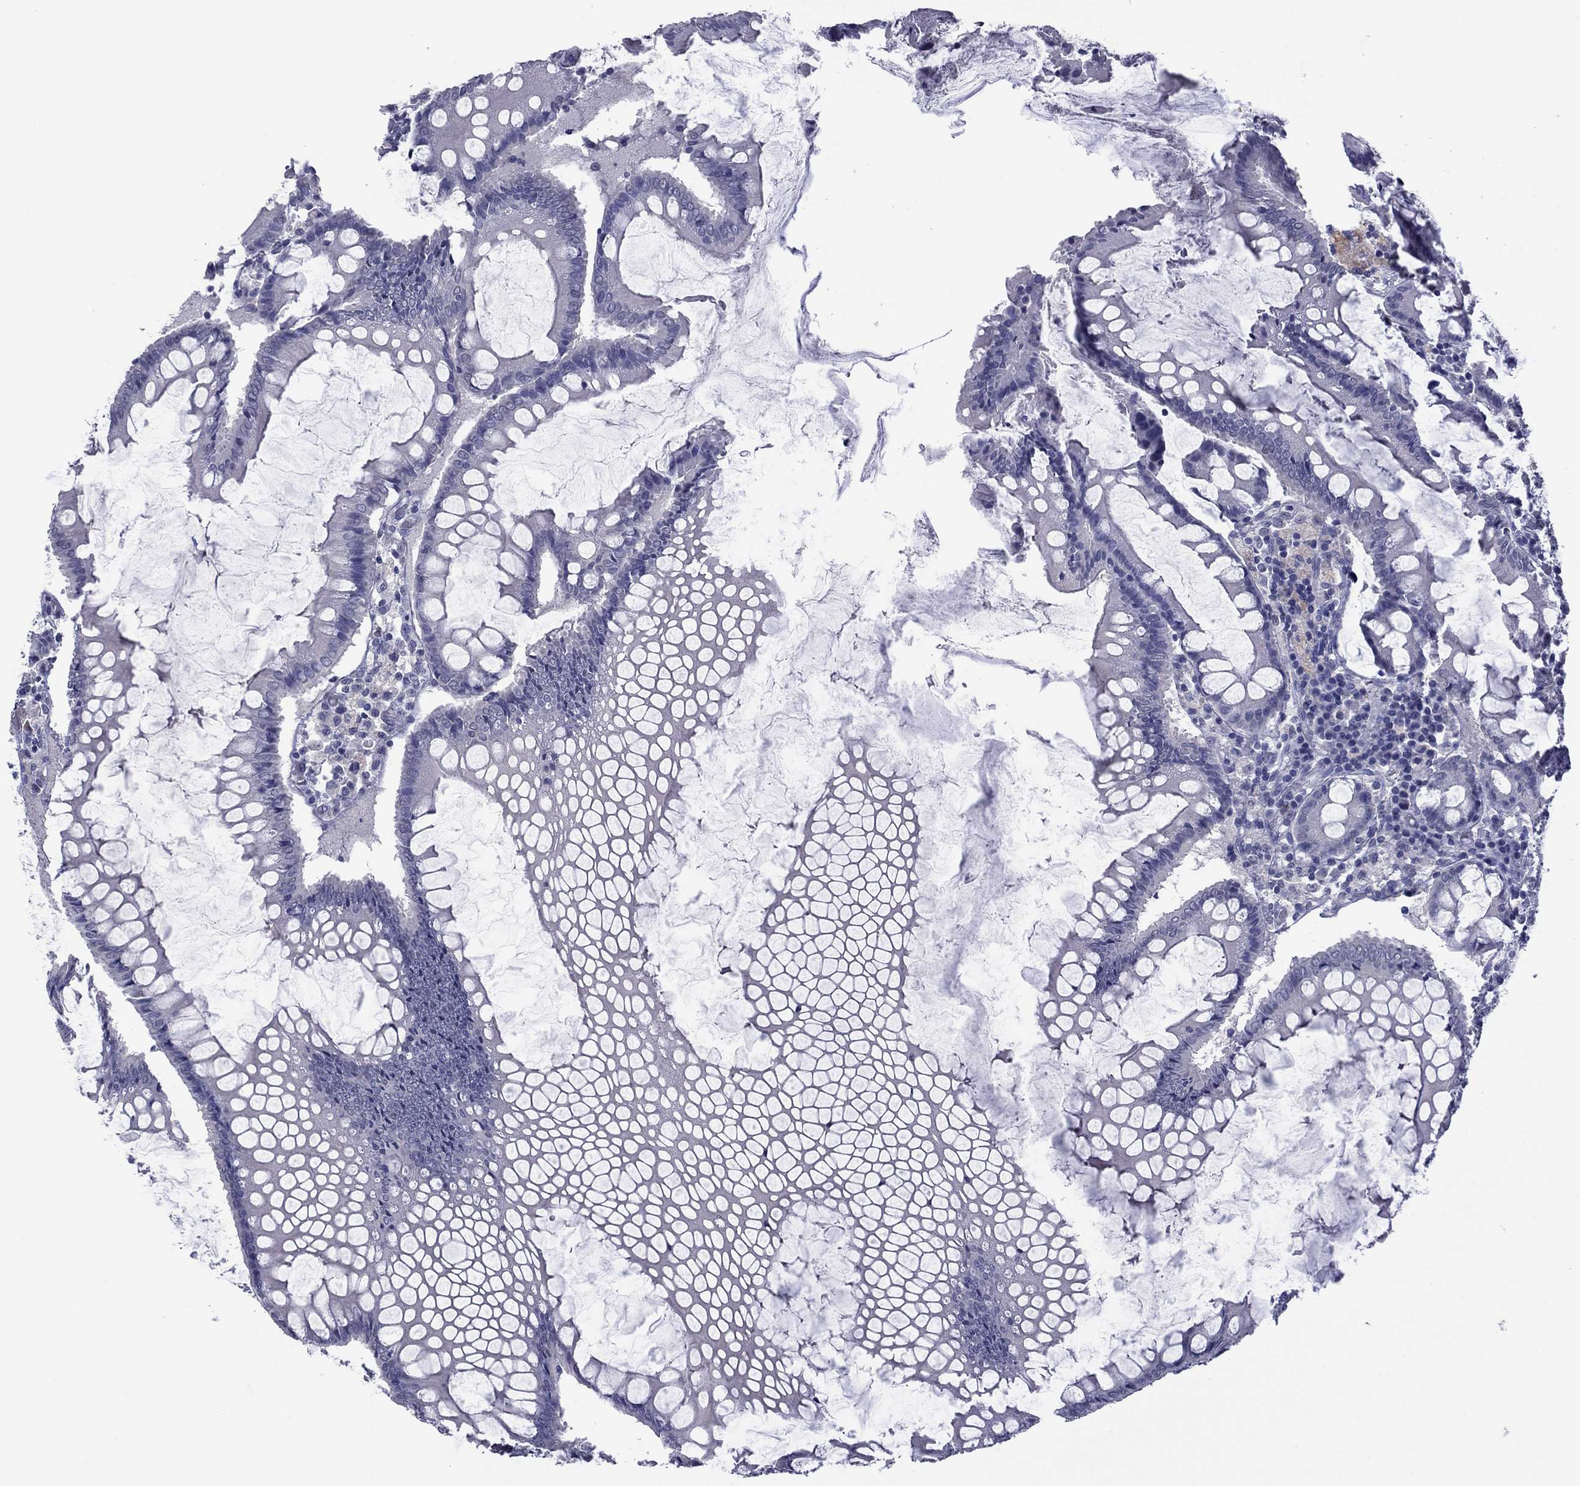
{"staining": {"intensity": "negative", "quantity": "none", "location": "none"}, "tissue": "colorectal cancer", "cell_type": "Tumor cells", "image_type": "cancer", "snomed": [{"axis": "morphology", "description": "Adenocarcinoma, NOS"}, {"axis": "topography", "description": "Colon"}], "caption": "Human adenocarcinoma (colorectal) stained for a protein using immunohistochemistry exhibits no staining in tumor cells.", "gene": "HAO1", "patient": {"sex": "female", "age": 82}}